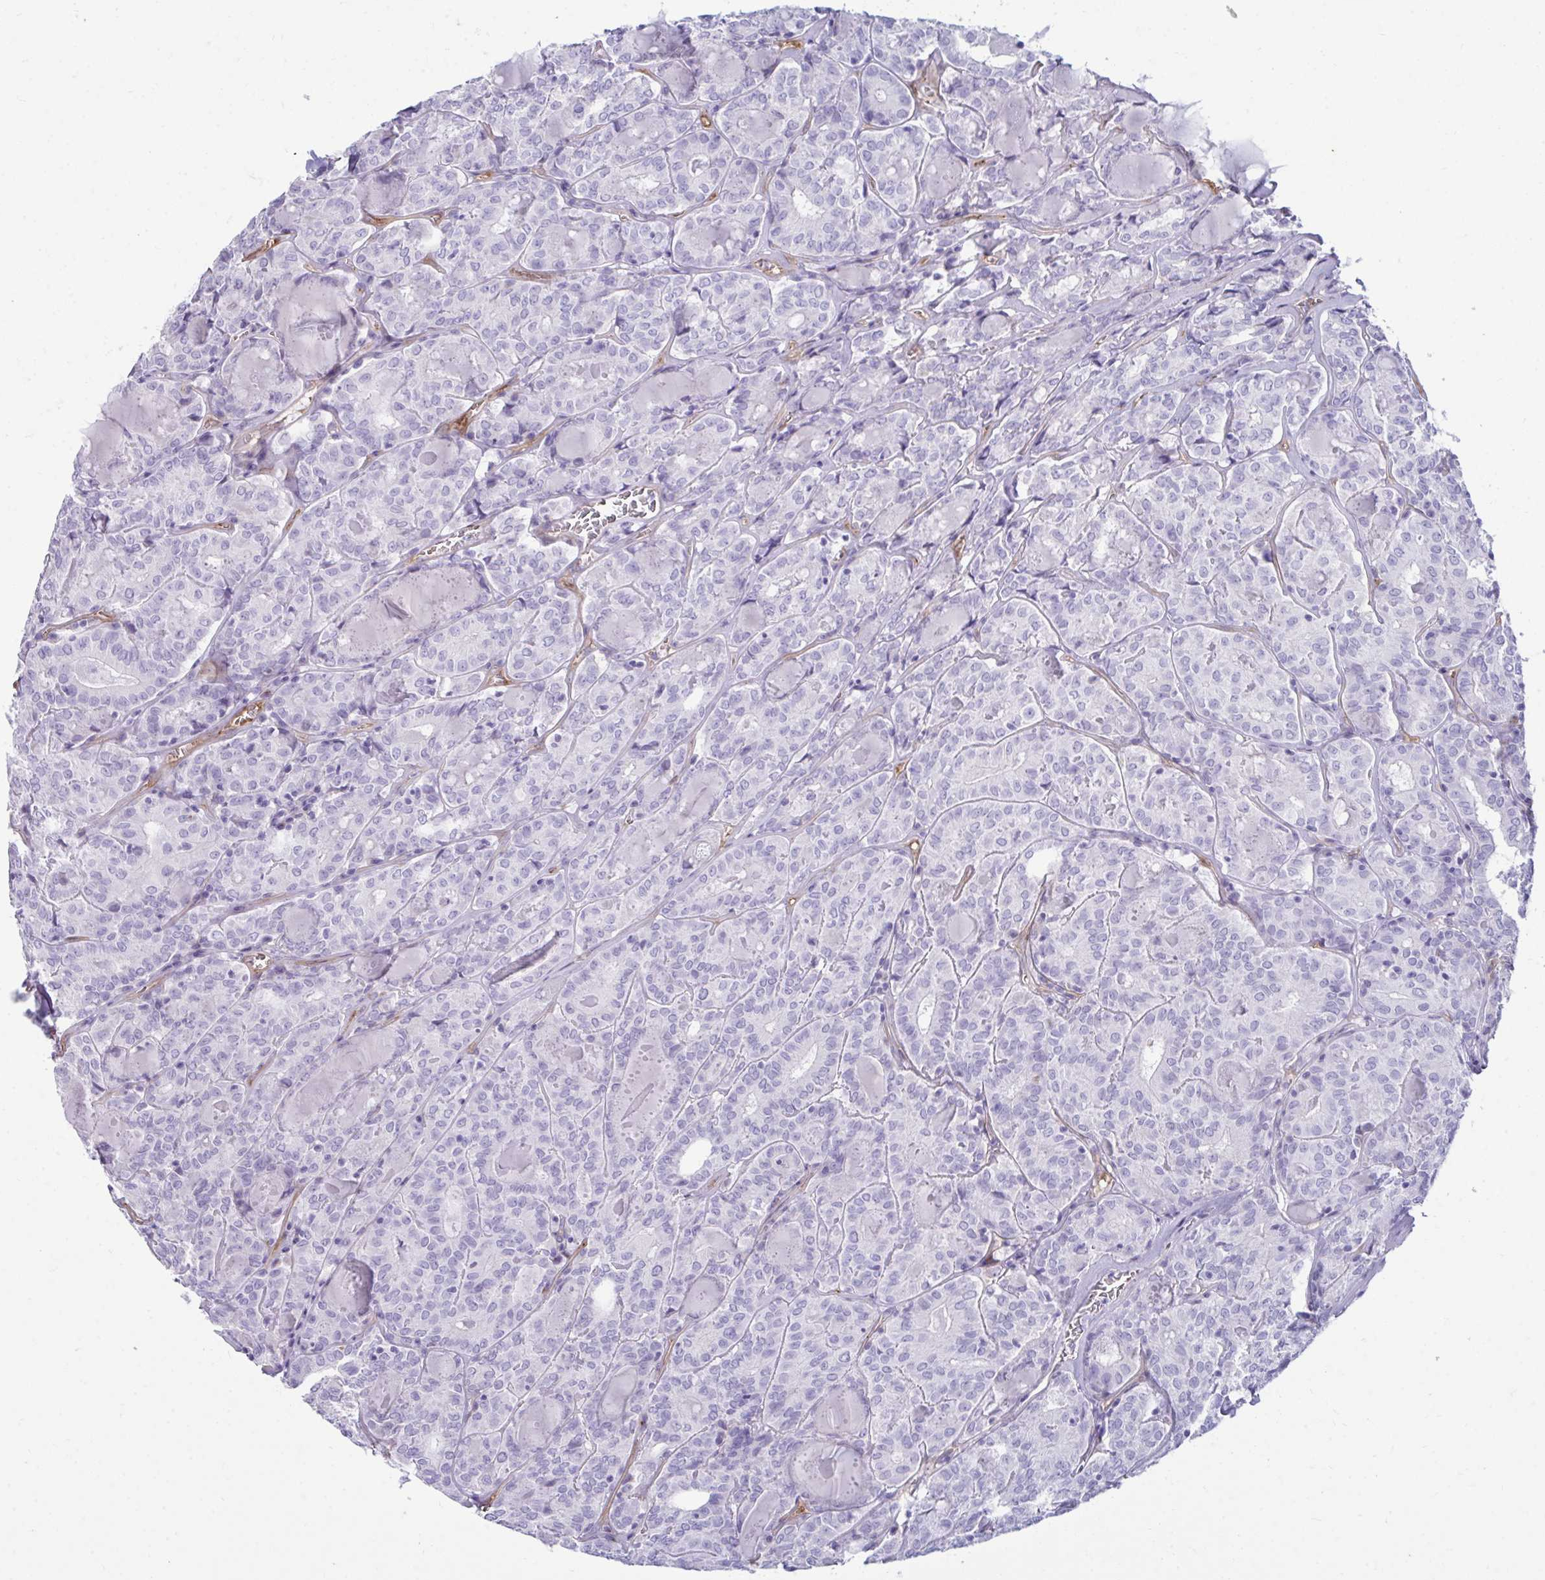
{"staining": {"intensity": "negative", "quantity": "none", "location": "none"}, "tissue": "thyroid cancer", "cell_type": "Tumor cells", "image_type": "cancer", "snomed": [{"axis": "morphology", "description": "Papillary adenocarcinoma, NOS"}, {"axis": "topography", "description": "Thyroid gland"}], "caption": "Histopathology image shows no significant protein expression in tumor cells of thyroid papillary adenocarcinoma.", "gene": "UBL3", "patient": {"sex": "female", "age": 72}}